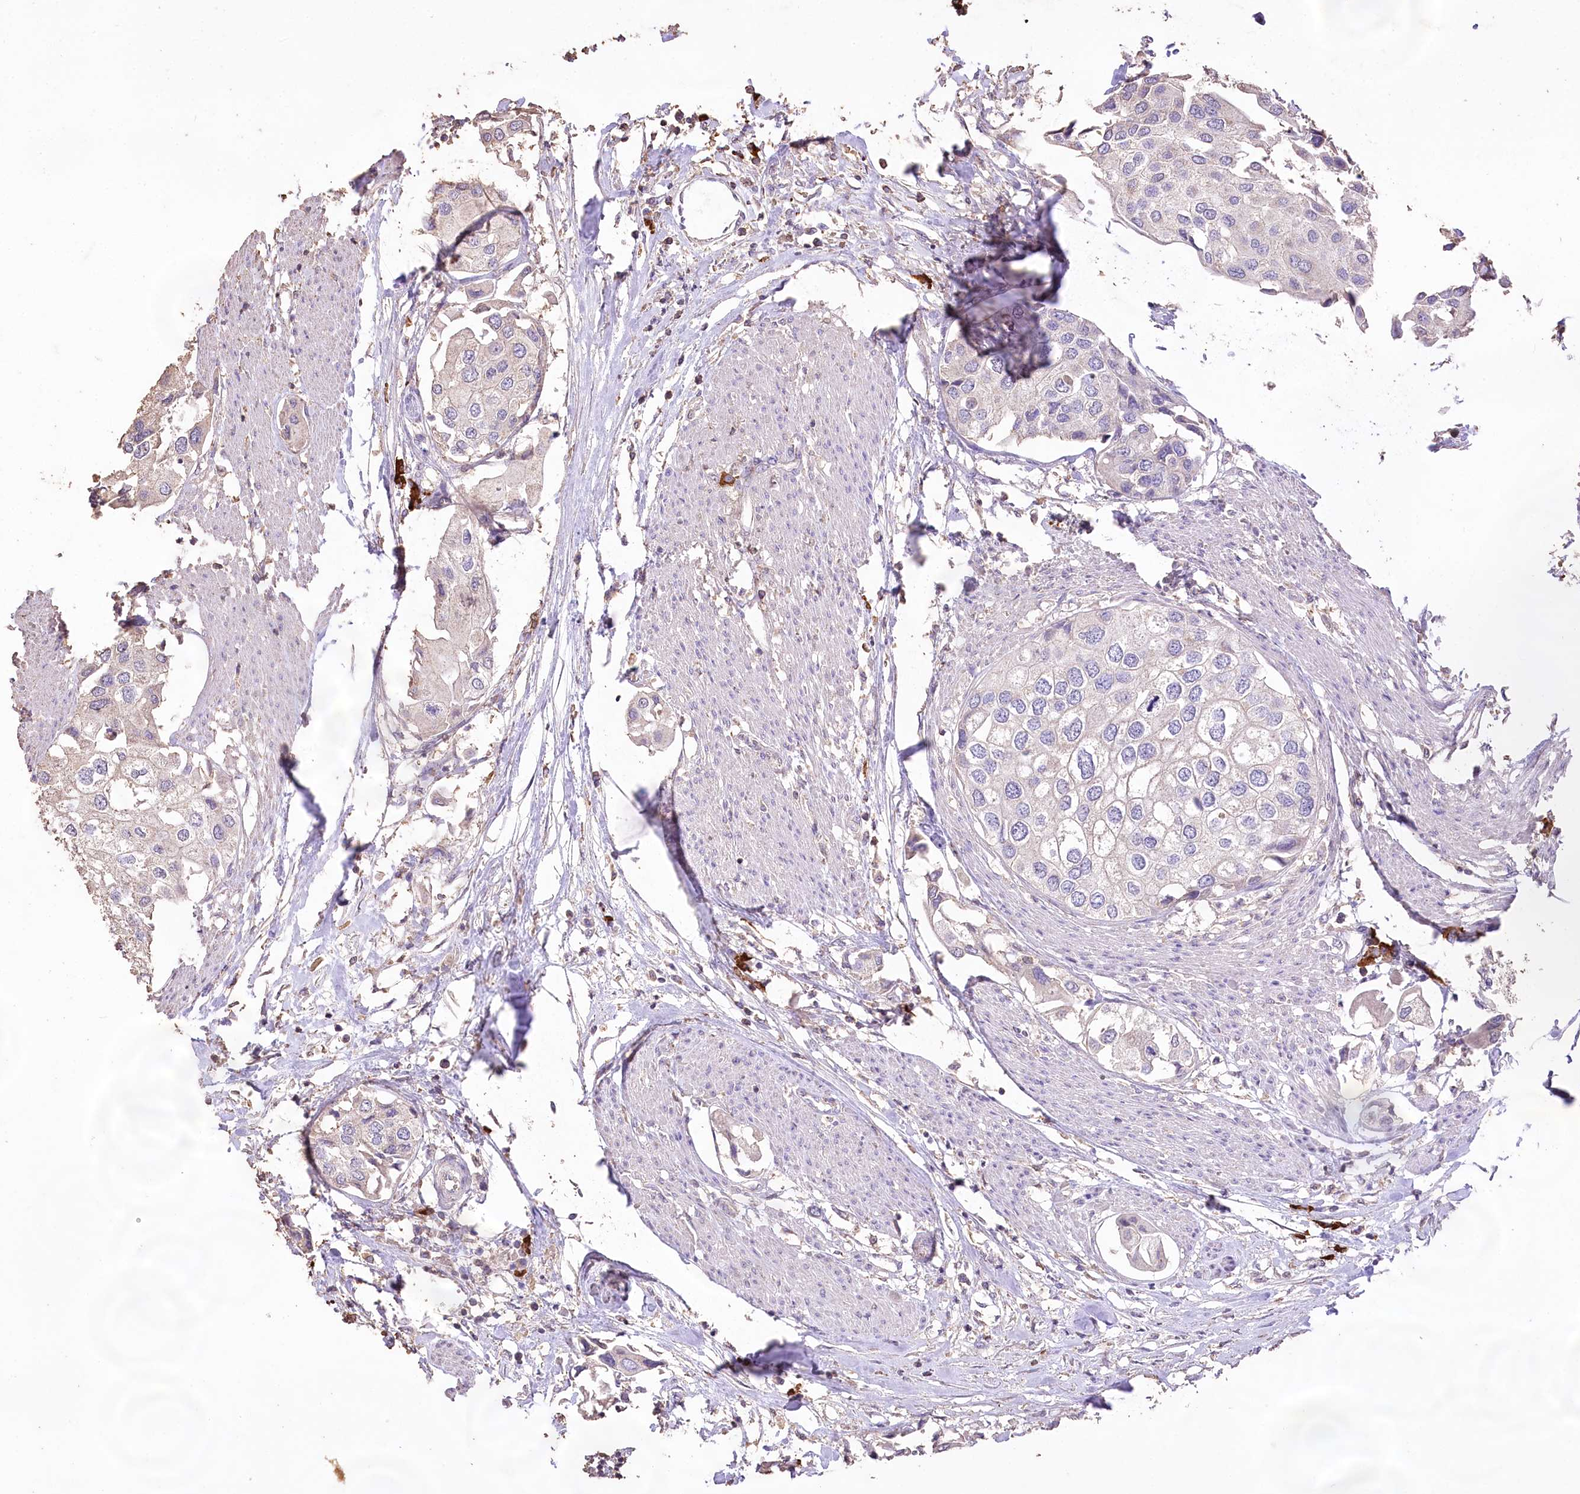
{"staining": {"intensity": "negative", "quantity": "none", "location": "none"}, "tissue": "urothelial cancer", "cell_type": "Tumor cells", "image_type": "cancer", "snomed": [{"axis": "morphology", "description": "Urothelial carcinoma, High grade"}, {"axis": "topography", "description": "Urinary bladder"}], "caption": "DAB (3,3'-diaminobenzidine) immunohistochemical staining of urothelial cancer reveals no significant staining in tumor cells.", "gene": "IREB2", "patient": {"sex": "male", "age": 64}}